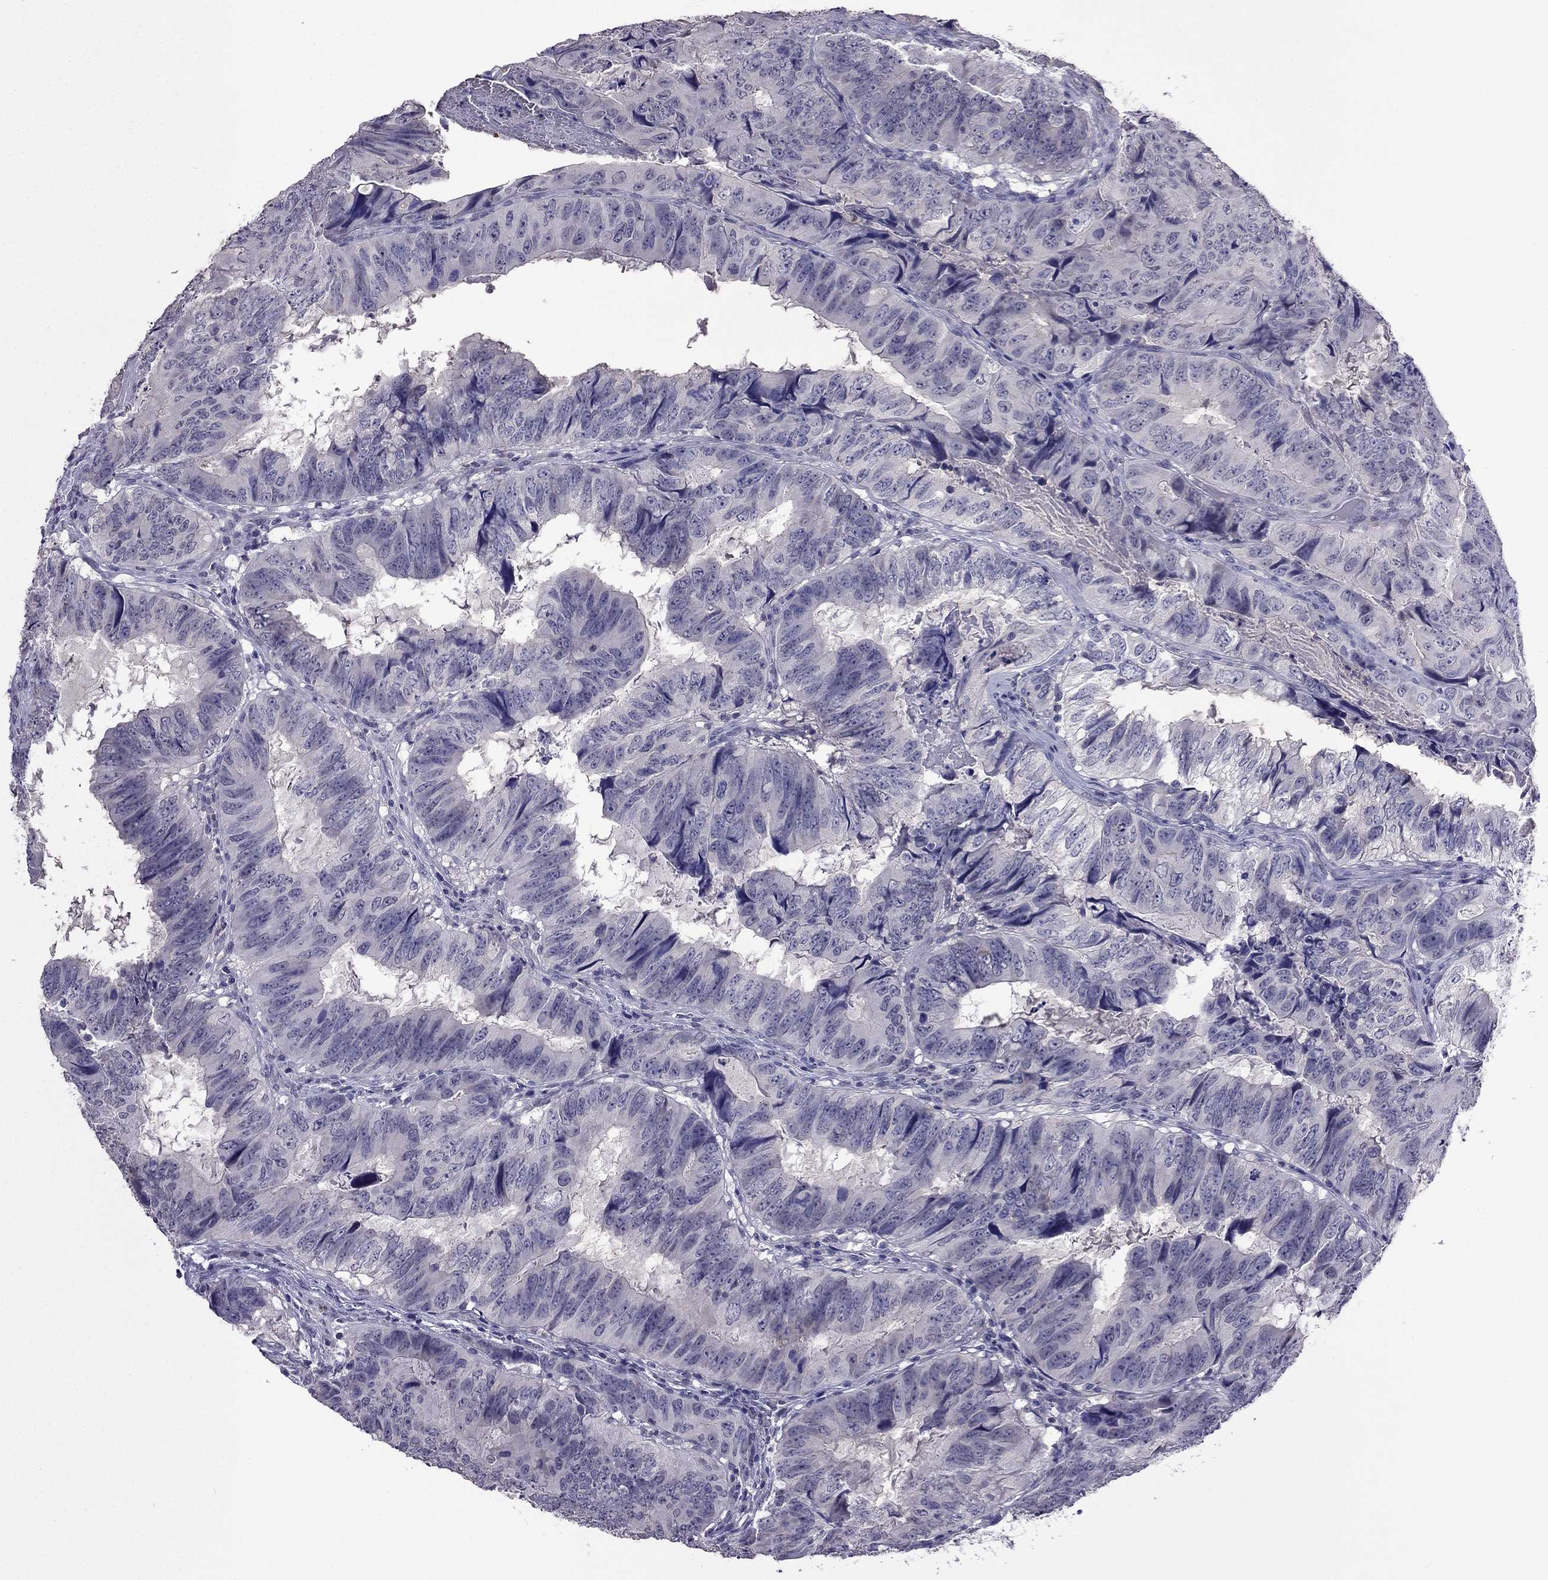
{"staining": {"intensity": "negative", "quantity": "none", "location": "none"}, "tissue": "colorectal cancer", "cell_type": "Tumor cells", "image_type": "cancer", "snomed": [{"axis": "morphology", "description": "Adenocarcinoma, NOS"}, {"axis": "topography", "description": "Colon"}], "caption": "Human colorectal adenocarcinoma stained for a protein using immunohistochemistry reveals no positivity in tumor cells.", "gene": "AQP9", "patient": {"sex": "male", "age": 79}}